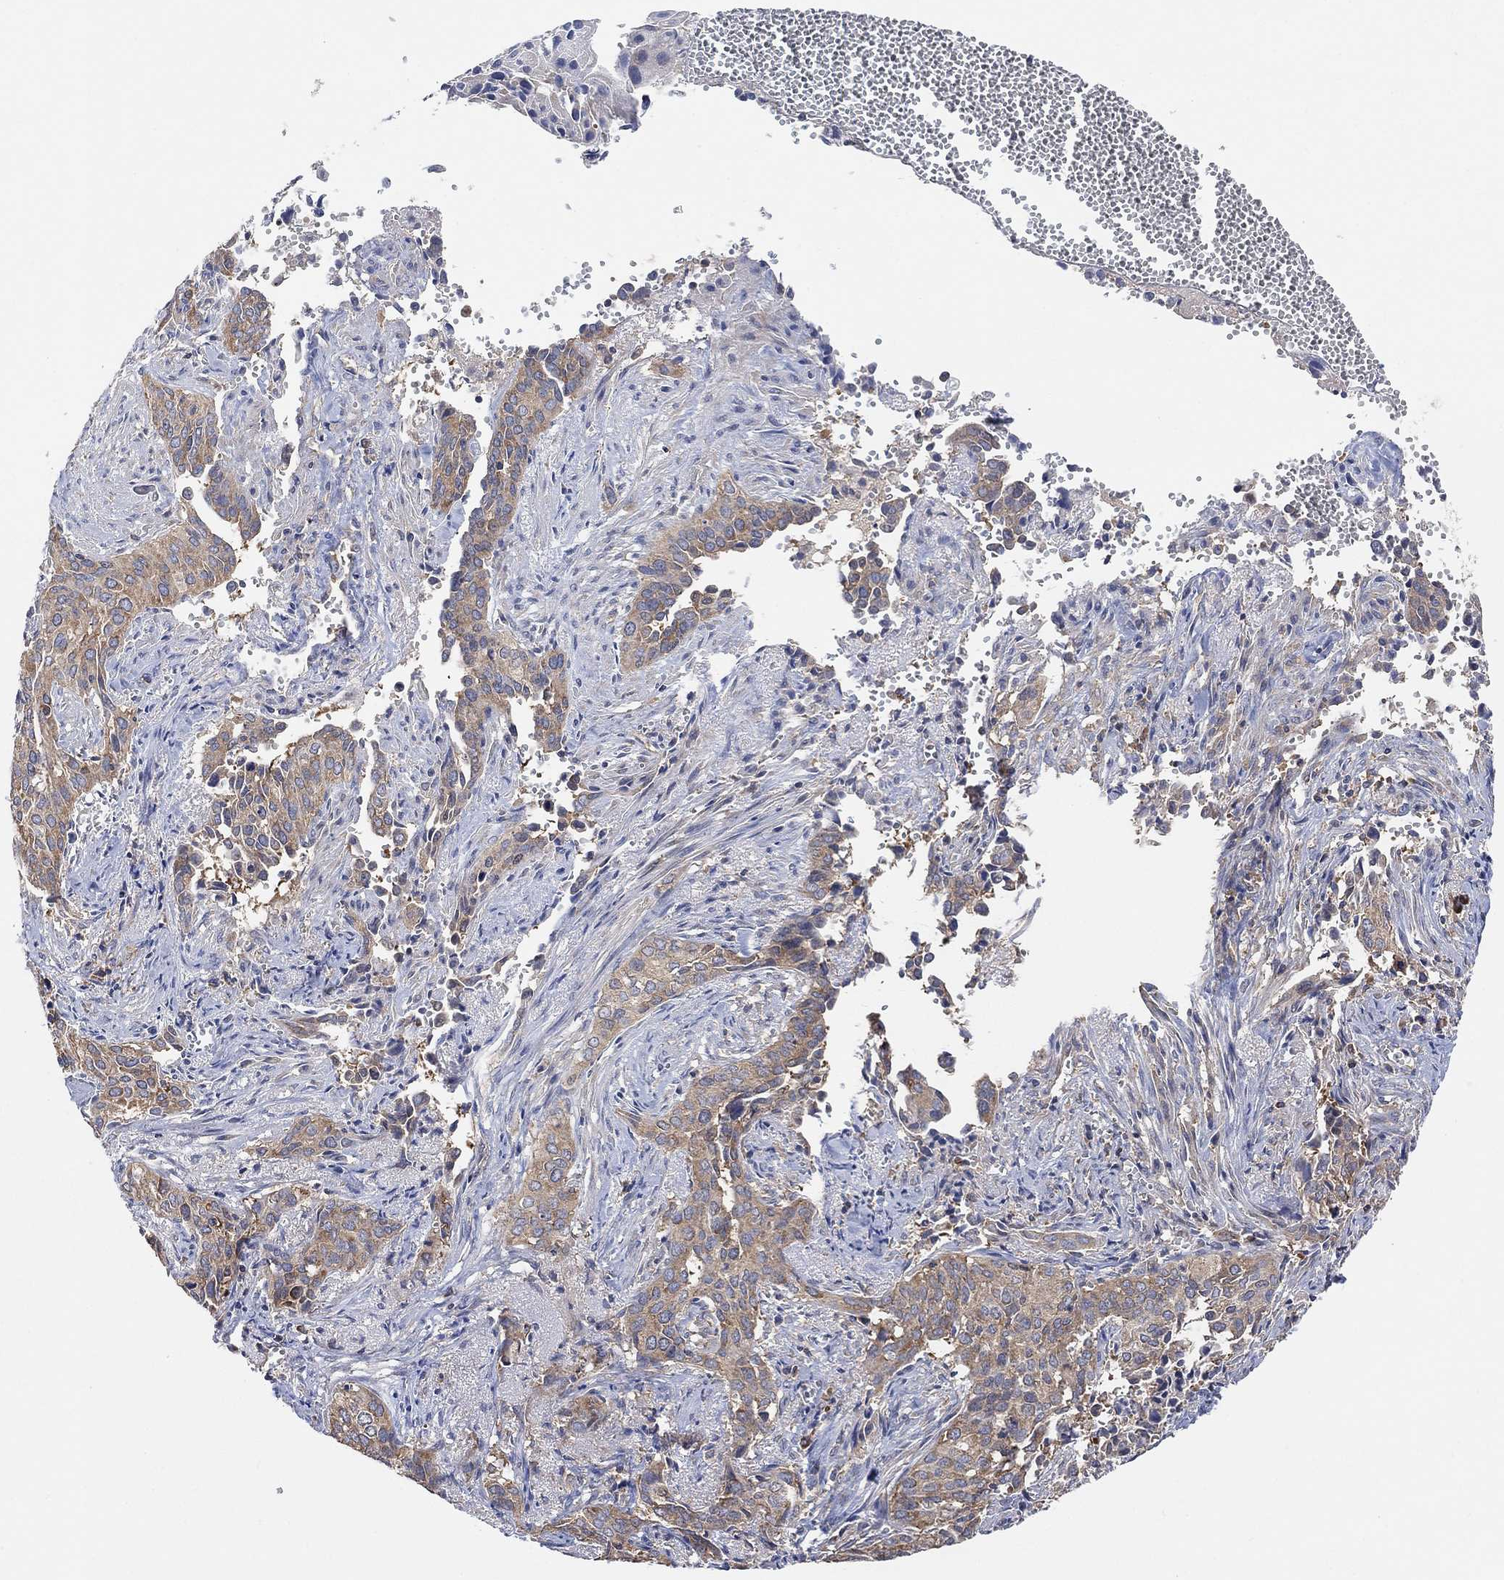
{"staining": {"intensity": "weak", "quantity": ">75%", "location": "cytoplasmic/membranous"}, "tissue": "cervical cancer", "cell_type": "Tumor cells", "image_type": "cancer", "snomed": [{"axis": "morphology", "description": "Squamous cell carcinoma, NOS"}, {"axis": "topography", "description": "Cervix"}], "caption": "Cervical squamous cell carcinoma stained for a protein (brown) demonstrates weak cytoplasmic/membranous positive staining in about >75% of tumor cells.", "gene": "BLOC1S3", "patient": {"sex": "female", "age": 29}}